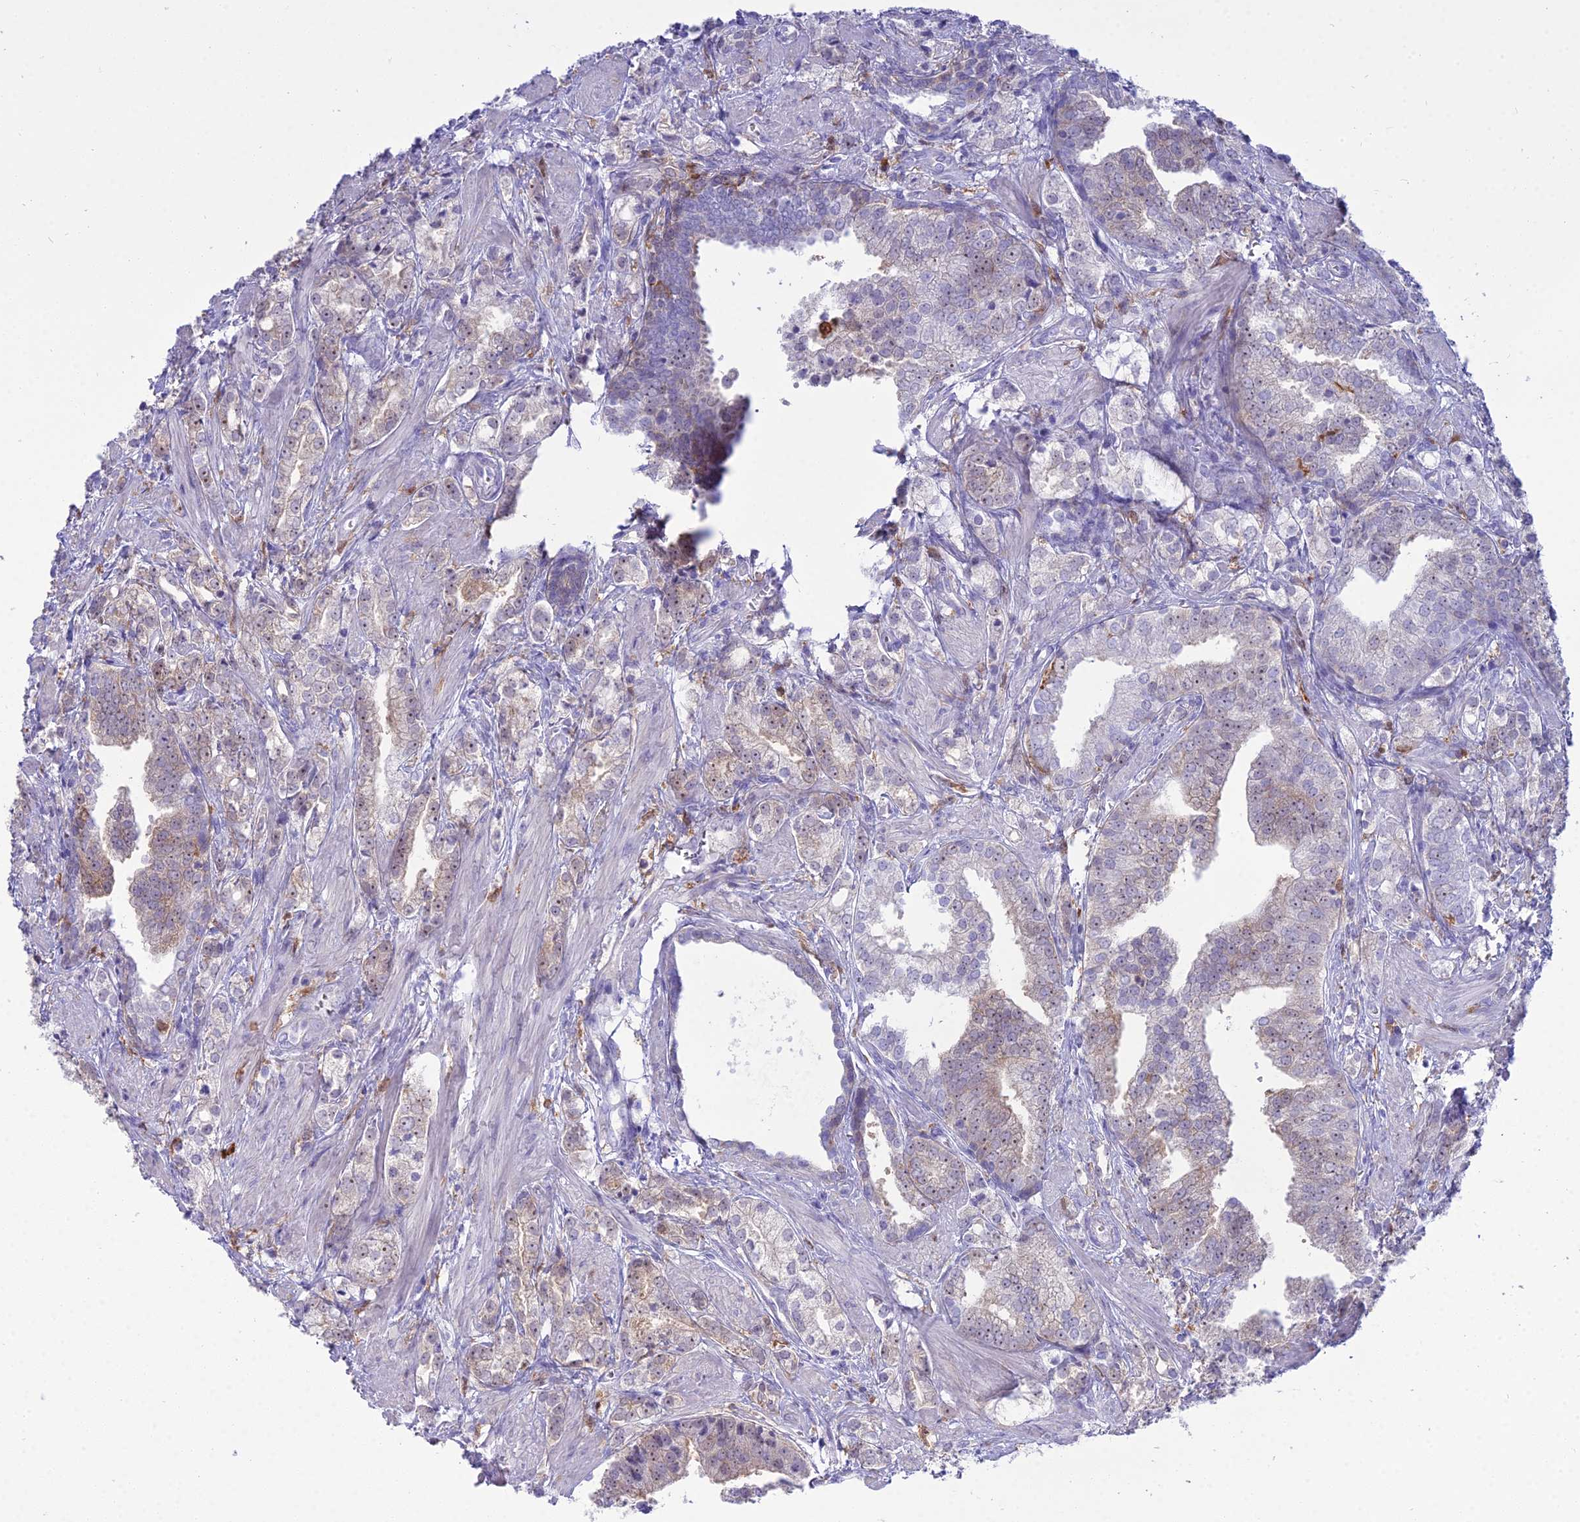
{"staining": {"intensity": "negative", "quantity": "none", "location": "none"}, "tissue": "prostate cancer", "cell_type": "Tumor cells", "image_type": "cancer", "snomed": [{"axis": "morphology", "description": "Adenocarcinoma, High grade"}, {"axis": "topography", "description": "Prostate"}], "caption": "Human prostate adenocarcinoma (high-grade) stained for a protein using immunohistochemistry demonstrates no staining in tumor cells.", "gene": "BLNK", "patient": {"sex": "male", "age": 50}}